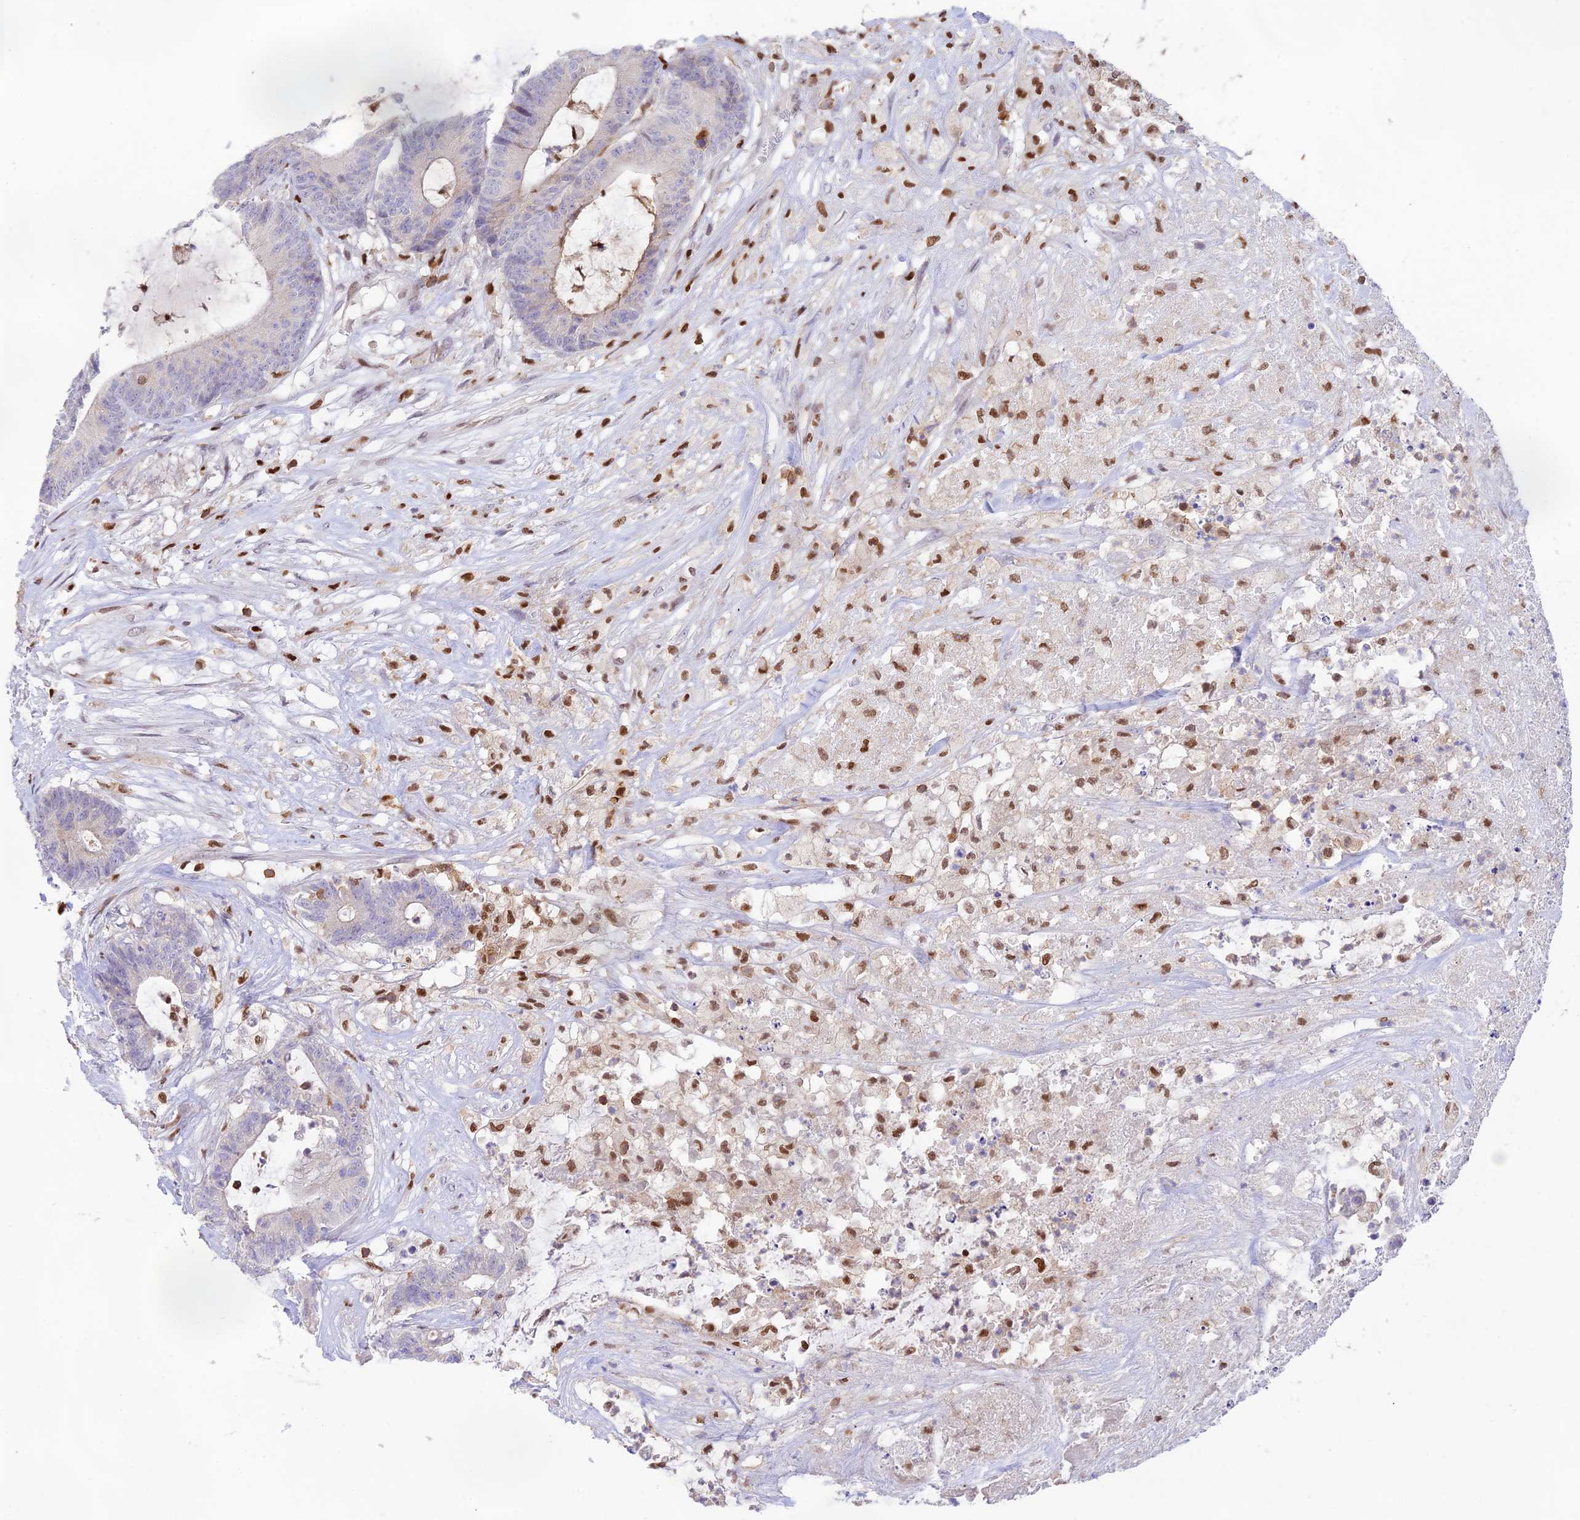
{"staining": {"intensity": "negative", "quantity": "none", "location": "none"}, "tissue": "colorectal cancer", "cell_type": "Tumor cells", "image_type": "cancer", "snomed": [{"axis": "morphology", "description": "Adenocarcinoma, NOS"}, {"axis": "topography", "description": "Colon"}], "caption": "DAB immunohistochemical staining of adenocarcinoma (colorectal) shows no significant expression in tumor cells.", "gene": "DENND1C", "patient": {"sex": "female", "age": 84}}